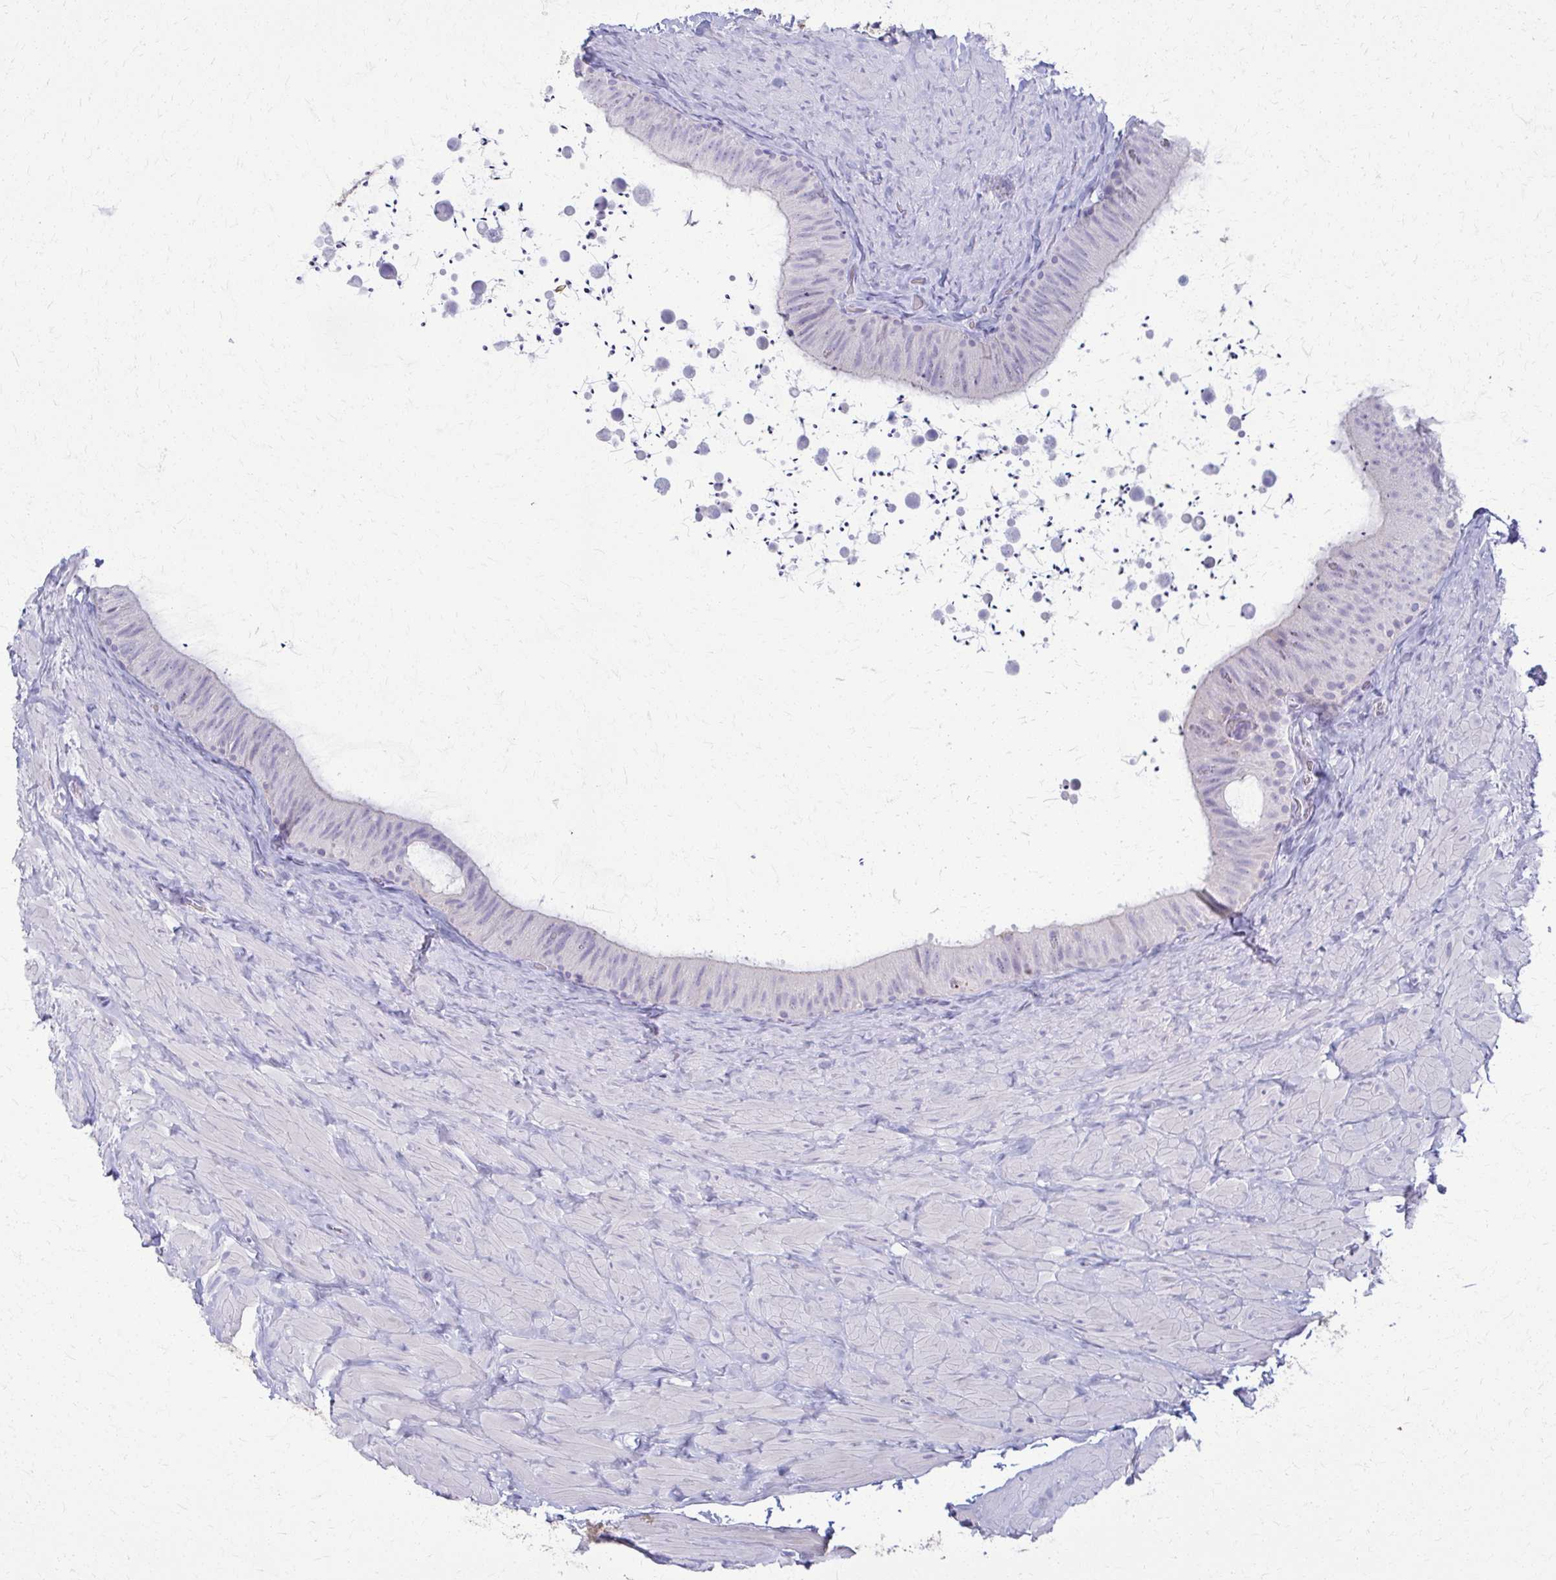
{"staining": {"intensity": "negative", "quantity": "none", "location": "none"}, "tissue": "epididymis", "cell_type": "Glandular cells", "image_type": "normal", "snomed": [{"axis": "morphology", "description": "Normal tissue, NOS"}, {"axis": "topography", "description": "Epididymis, spermatic cord, NOS"}, {"axis": "topography", "description": "Epididymis"}], "caption": "This is a photomicrograph of IHC staining of benign epididymis, which shows no staining in glandular cells. (Stains: DAB immunohistochemistry with hematoxylin counter stain, Microscopy: brightfield microscopy at high magnification).", "gene": "ENSG00000275249", "patient": {"sex": "male", "age": 31}}